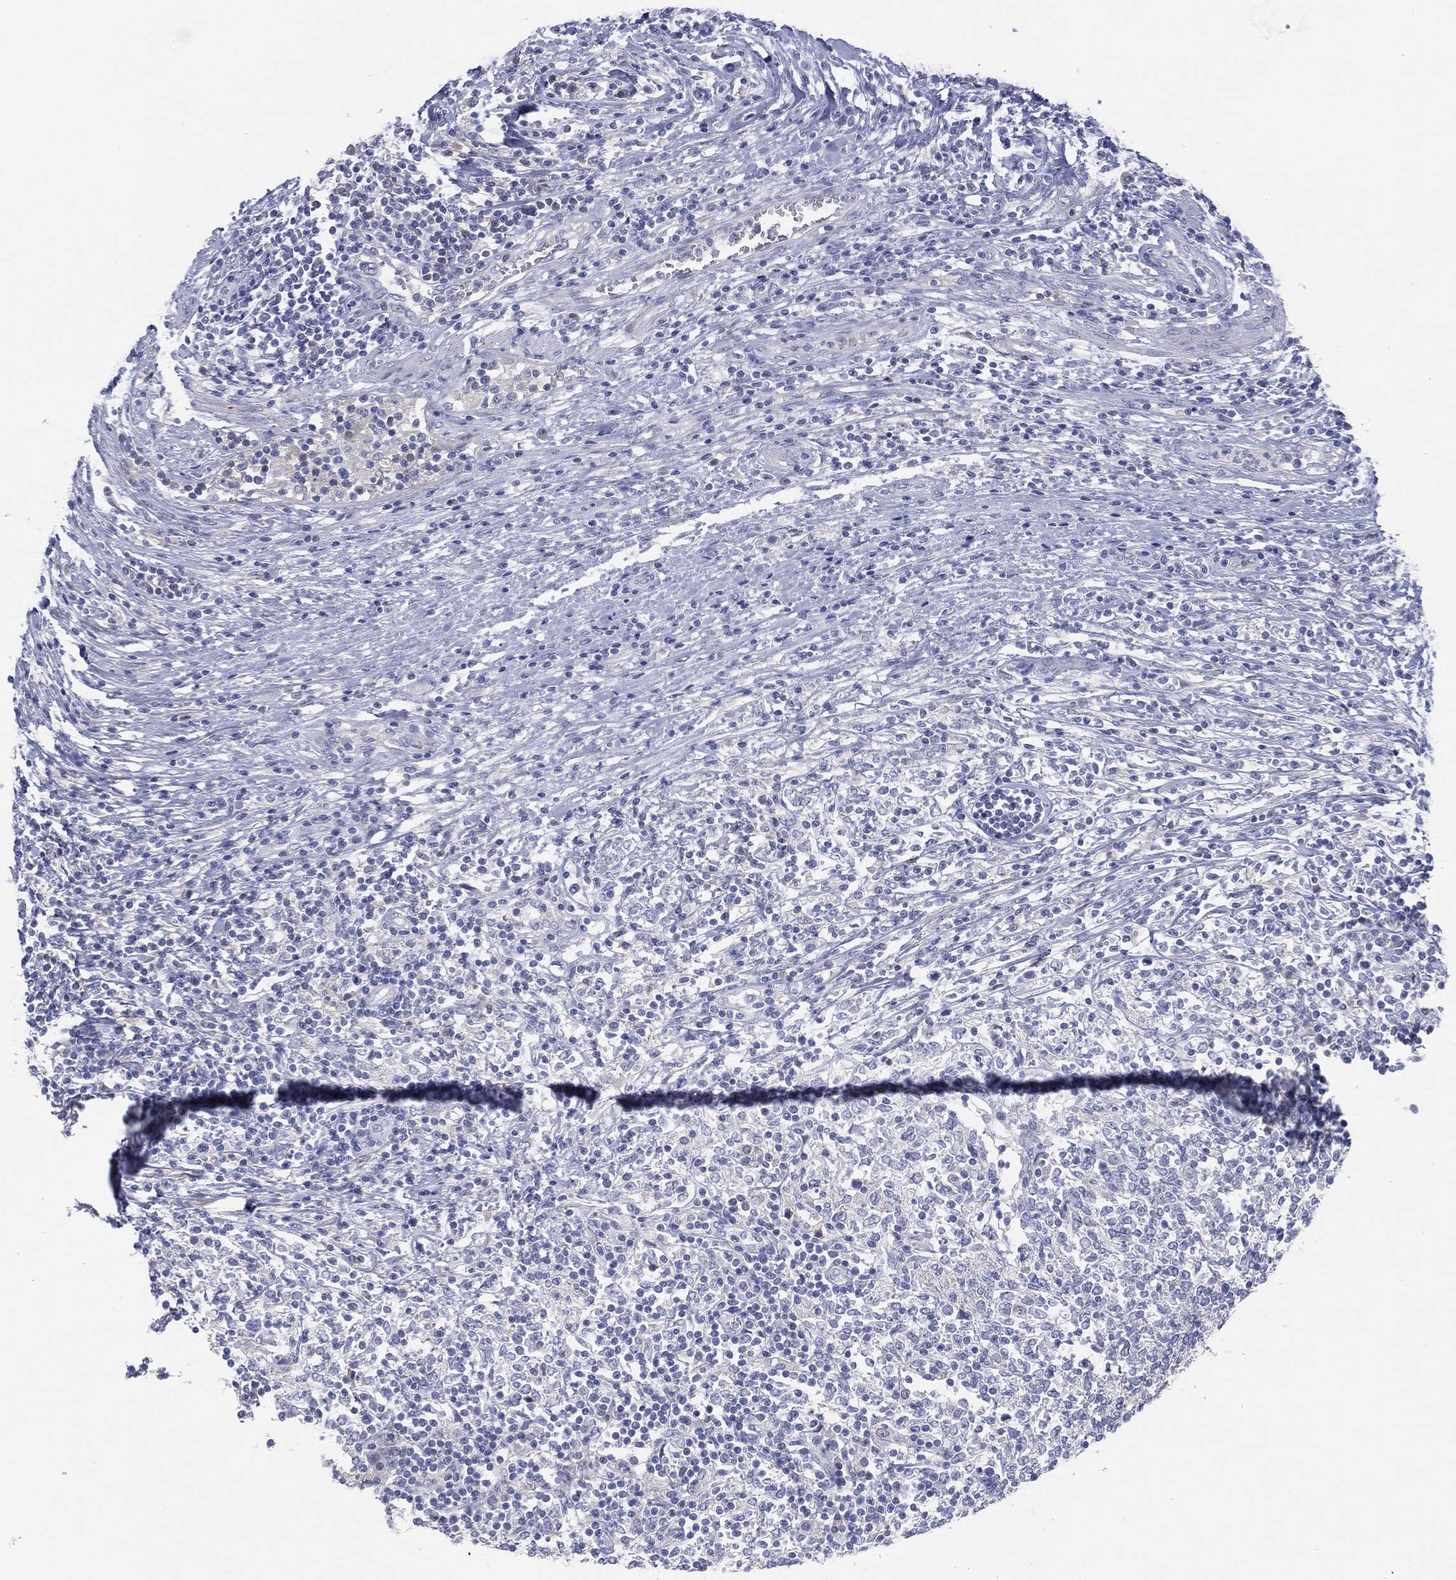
{"staining": {"intensity": "negative", "quantity": "none", "location": "none"}, "tissue": "lymphoma", "cell_type": "Tumor cells", "image_type": "cancer", "snomed": [{"axis": "morphology", "description": "Malignant lymphoma, non-Hodgkin's type, High grade"}, {"axis": "topography", "description": "Lymph node"}], "caption": "High power microscopy histopathology image of an immunohistochemistry photomicrograph of malignant lymphoma, non-Hodgkin's type (high-grade), revealing no significant positivity in tumor cells. (Stains: DAB immunohistochemistry (IHC) with hematoxylin counter stain, Microscopy: brightfield microscopy at high magnification).", "gene": "CYP2D6", "patient": {"sex": "female", "age": 84}}